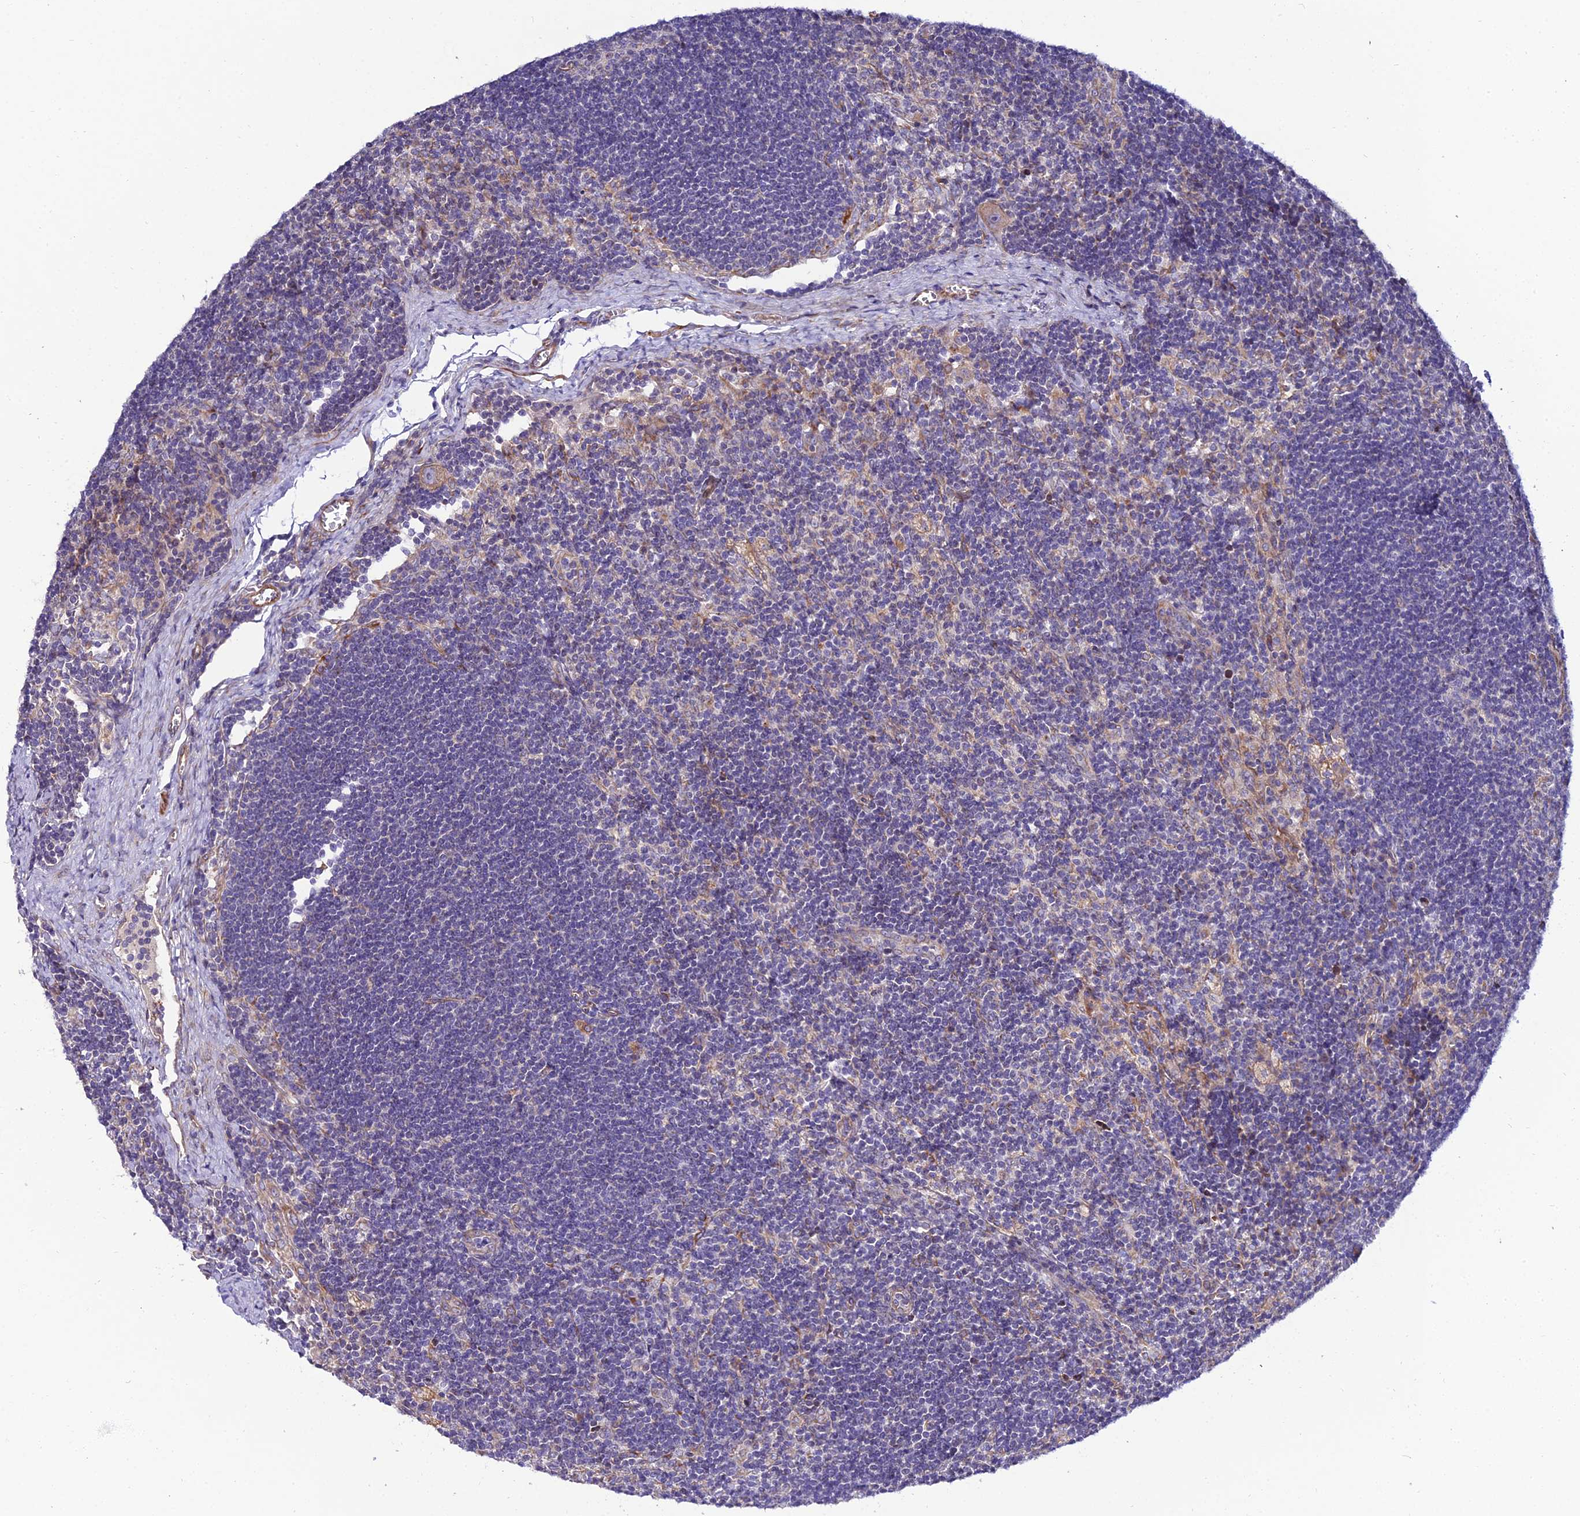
{"staining": {"intensity": "negative", "quantity": "none", "location": "none"}, "tissue": "lymph node", "cell_type": "Germinal center cells", "image_type": "normal", "snomed": [{"axis": "morphology", "description": "Normal tissue, NOS"}, {"axis": "topography", "description": "Lymph node"}], "caption": "The photomicrograph reveals no significant expression in germinal center cells of lymph node.", "gene": "ARL6IP1", "patient": {"sex": "male", "age": 24}}